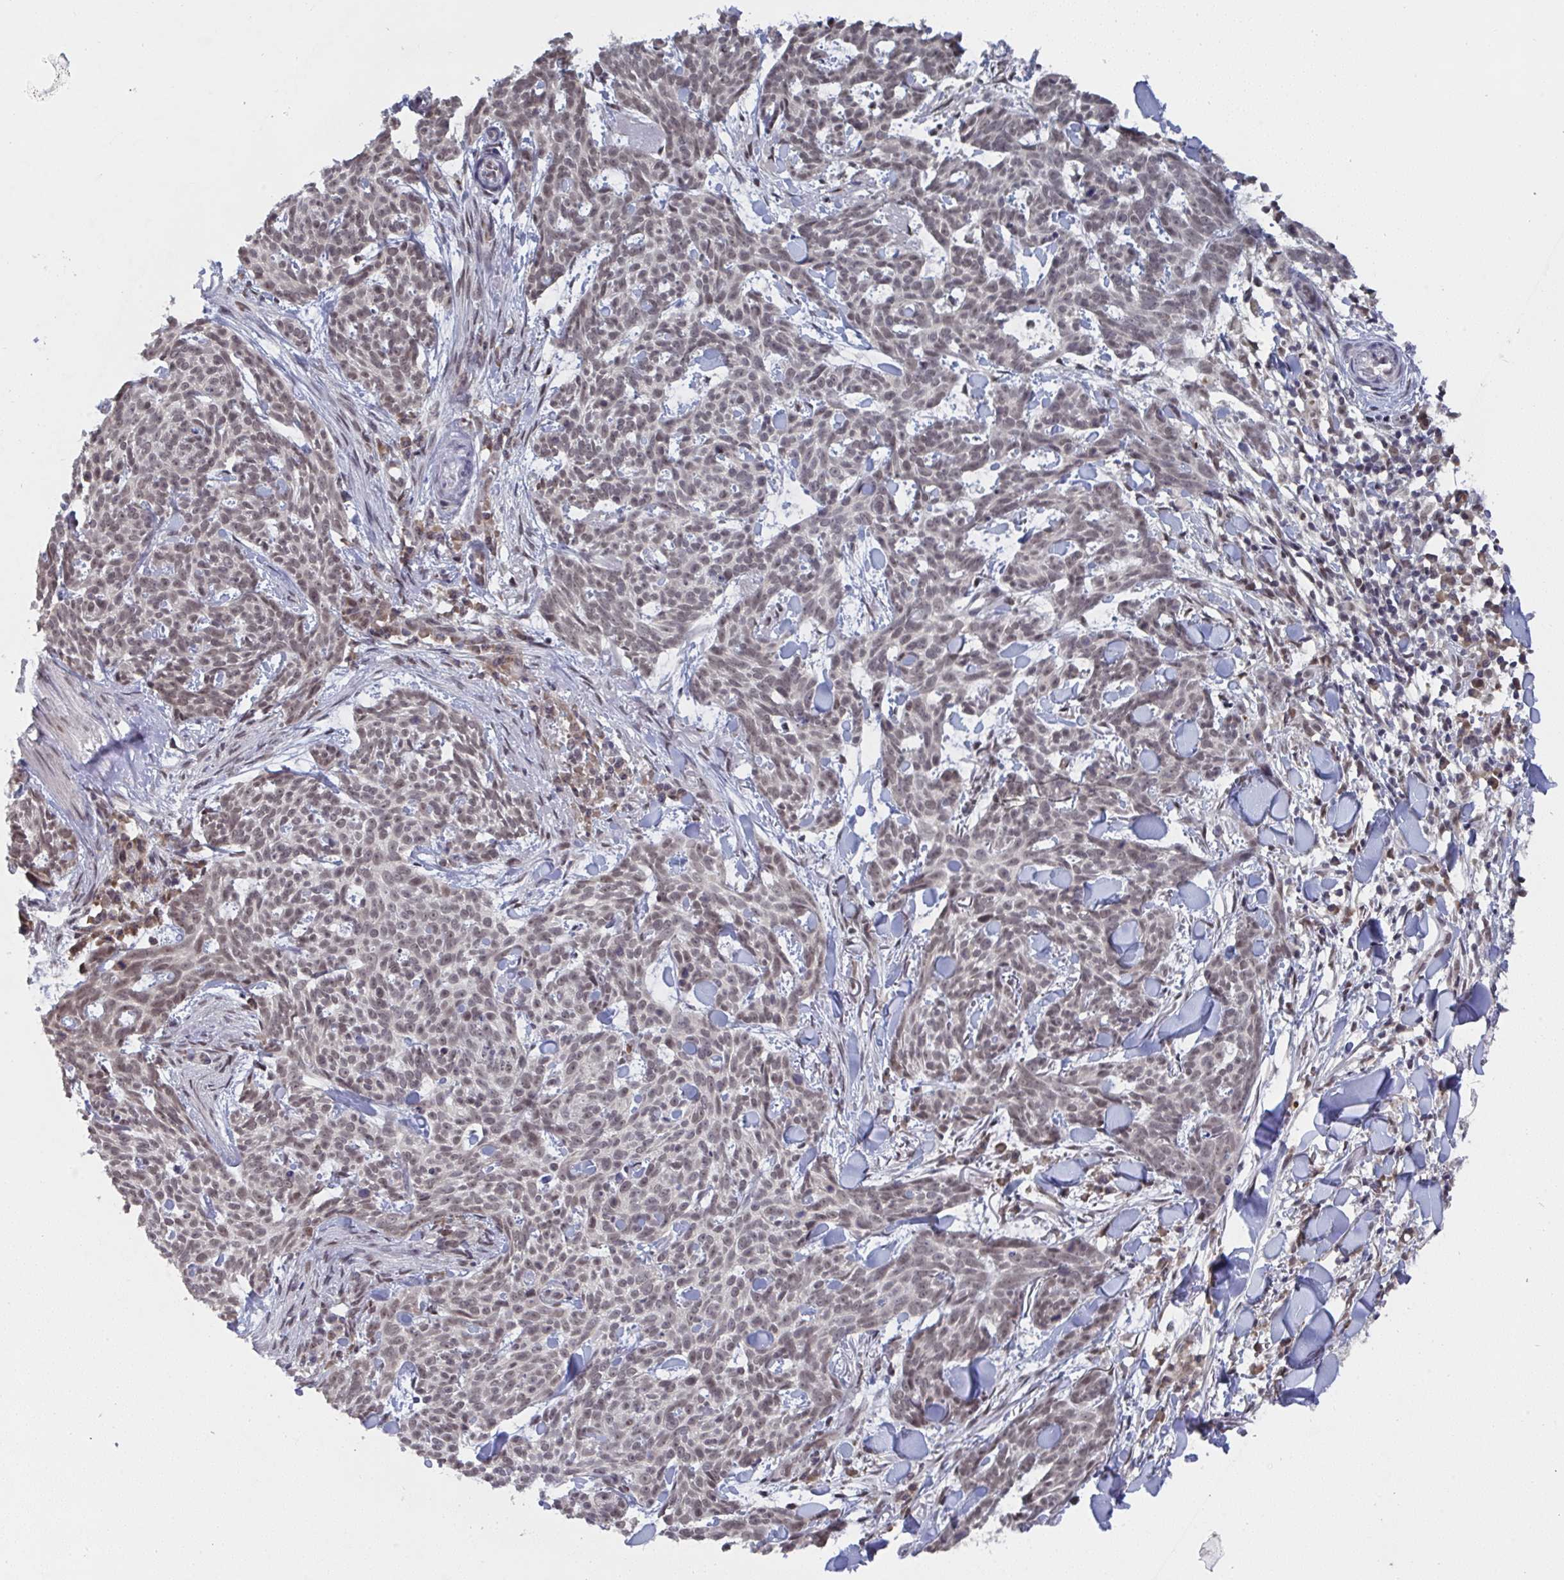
{"staining": {"intensity": "weak", "quantity": ">75%", "location": "nuclear"}, "tissue": "skin cancer", "cell_type": "Tumor cells", "image_type": "cancer", "snomed": [{"axis": "morphology", "description": "Basal cell carcinoma"}, {"axis": "topography", "description": "Skin"}], "caption": "DAB immunohistochemical staining of human skin basal cell carcinoma exhibits weak nuclear protein staining in approximately >75% of tumor cells.", "gene": "JMJD1C", "patient": {"sex": "female", "age": 93}}